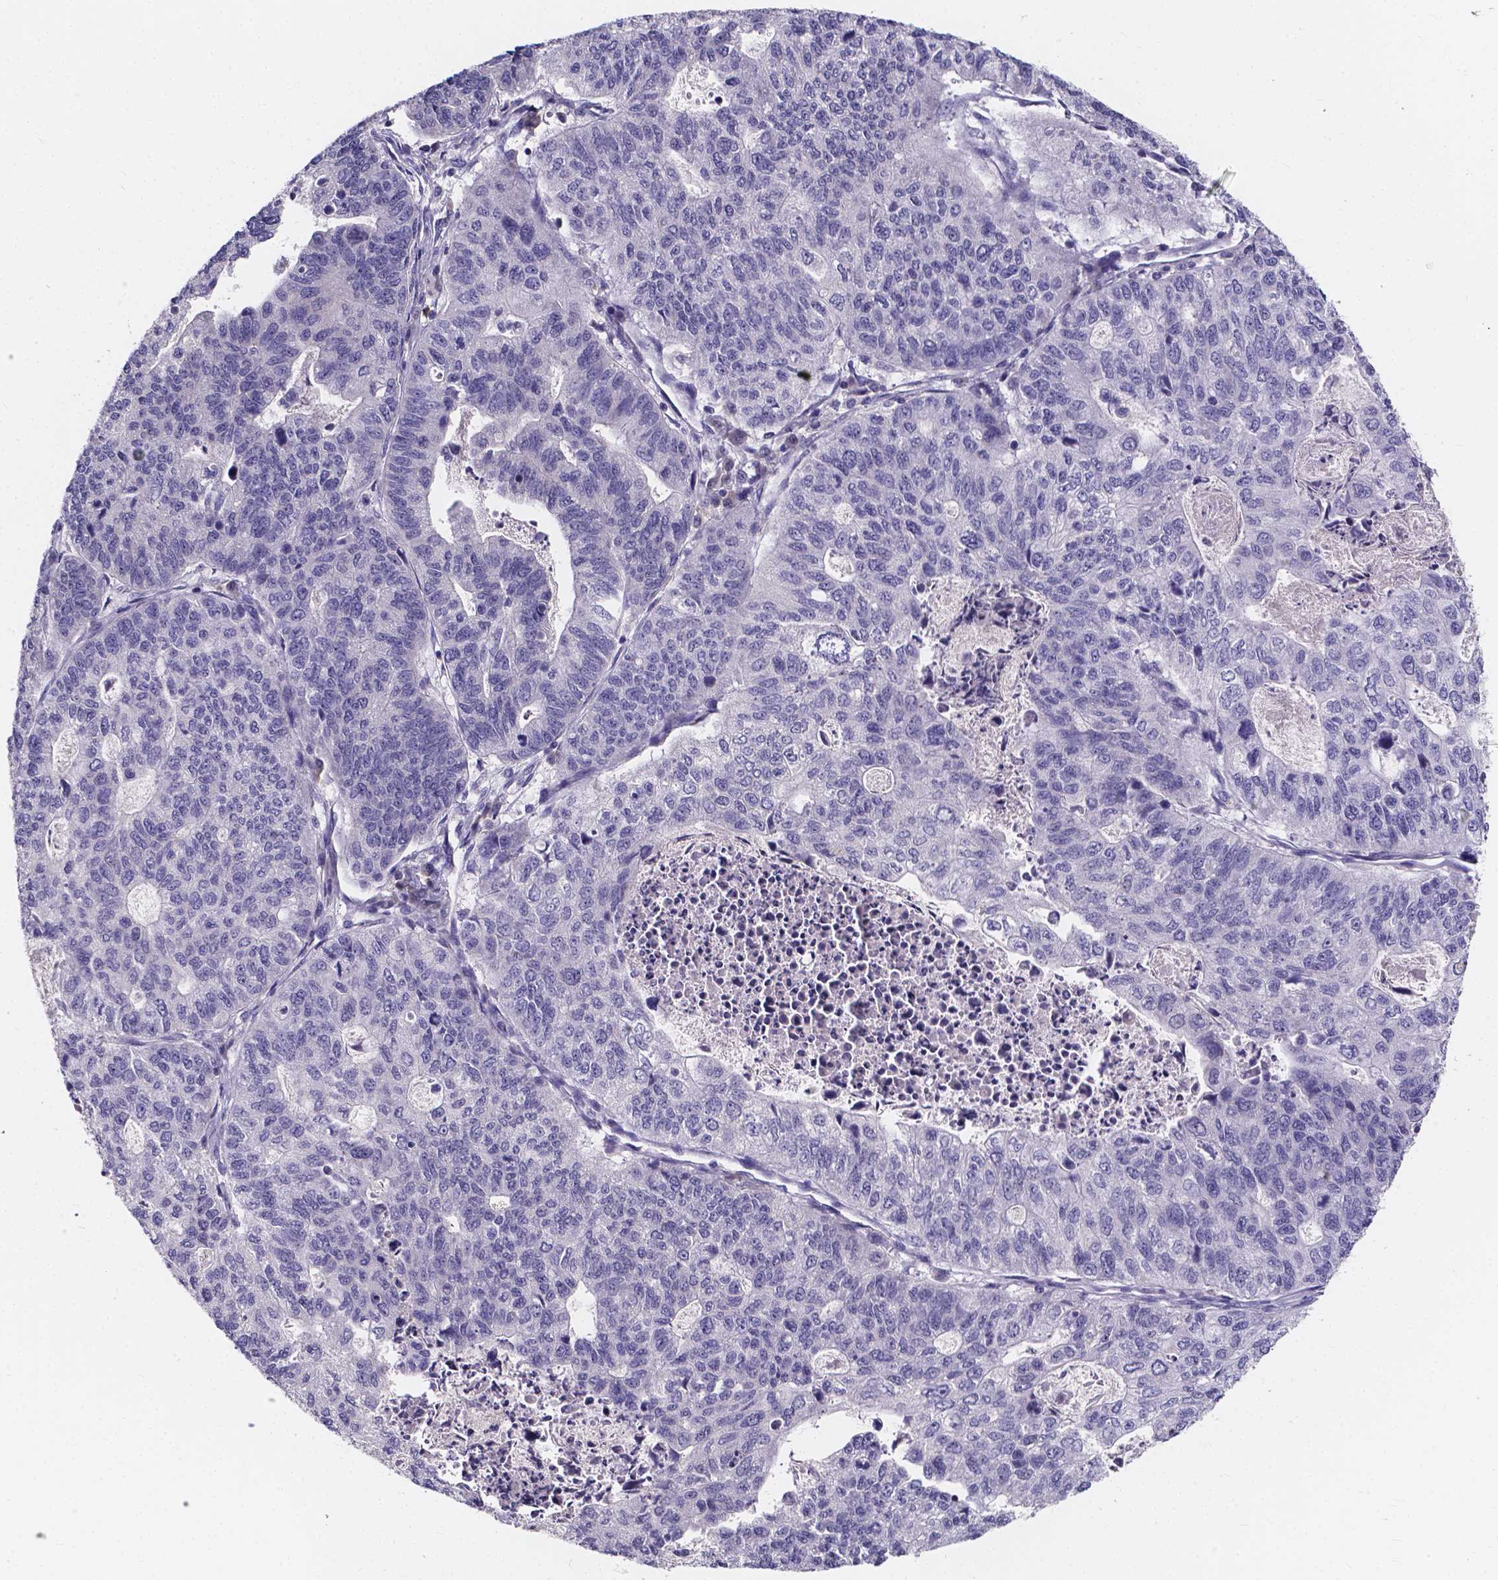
{"staining": {"intensity": "negative", "quantity": "none", "location": "none"}, "tissue": "stomach cancer", "cell_type": "Tumor cells", "image_type": "cancer", "snomed": [{"axis": "morphology", "description": "Adenocarcinoma, NOS"}, {"axis": "topography", "description": "Stomach, upper"}], "caption": "The image demonstrates no staining of tumor cells in stomach adenocarcinoma. (DAB IHC, high magnification).", "gene": "SPOCD1", "patient": {"sex": "female", "age": 67}}